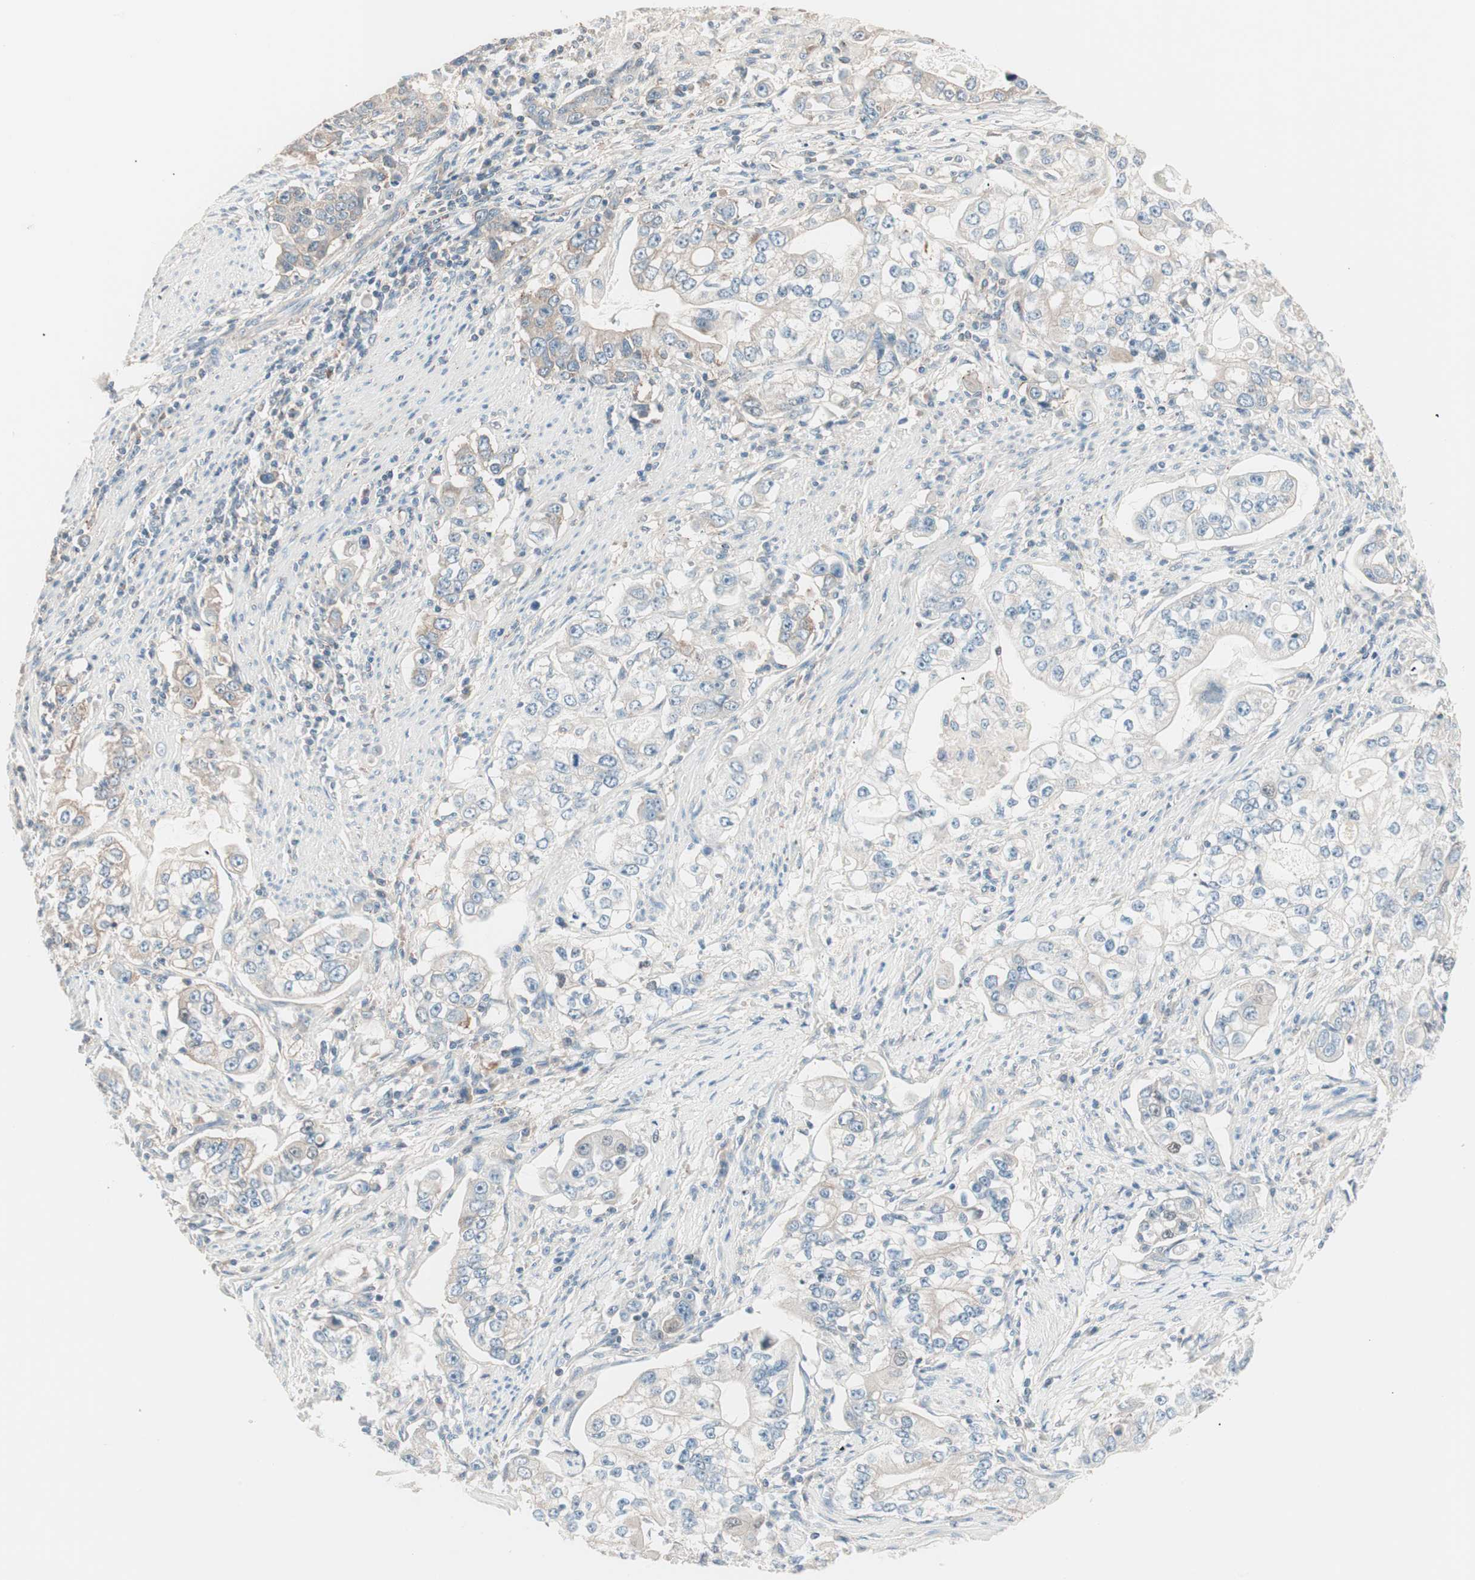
{"staining": {"intensity": "weak", "quantity": "25%-75%", "location": "cytoplasmic/membranous"}, "tissue": "stomach cancer", "cell_type": "Tumor cells", "image_type": "cancer", "snomed": [{"axis": "morphology", "description": "Adenocarcinoma, NOS"}, {"axis": "topography", "description": "Stomach, lower"}], "caption": "An image of stomach cancer (adenocarcinoma) stained for a protein shows weak cytoplasmic/membranous brown staining in tumor cells.", "gene": "RAD54B", "patient": {"sex": "female", "age": 72}}